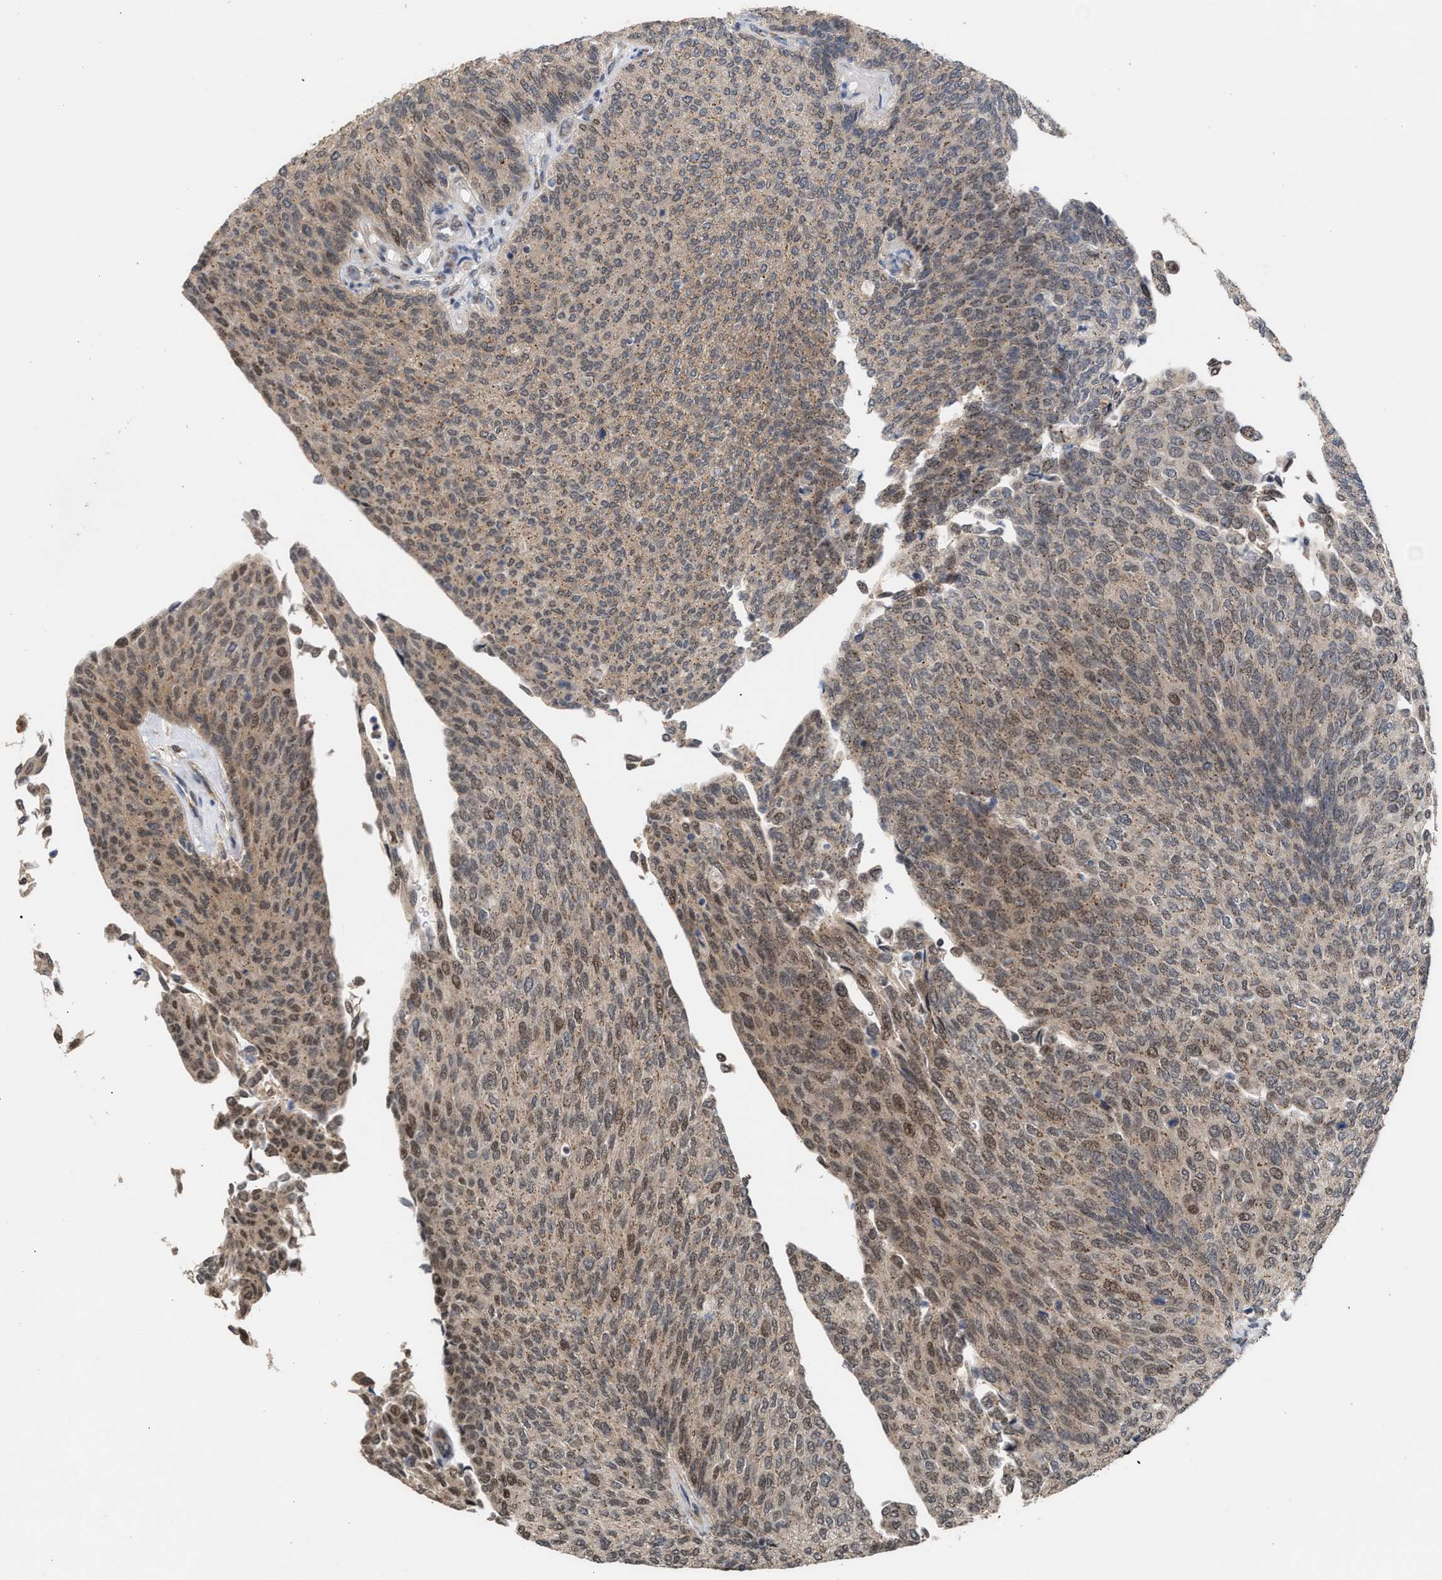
{"staining": {"intensity": "moderate", "quantity": ">75%", "location": "cytoplasmic/membranous"}, "tissue": "urothelial cancer", "cell_type": "Tumor cells", "image_type": "cancer", "snomed": [{"axis": "morphology", "description": "Urothelial carcinoma, Low grade"}, {"axis": "topography", "description": "Urinary bladder"}], "caption": "Urothelial cancer stained for a protein reveals moderate cytoplasmic/membranous positivity in tumor cells.", "gene": "MKNK2", "patient": {"sex": "female", "age": 79}}